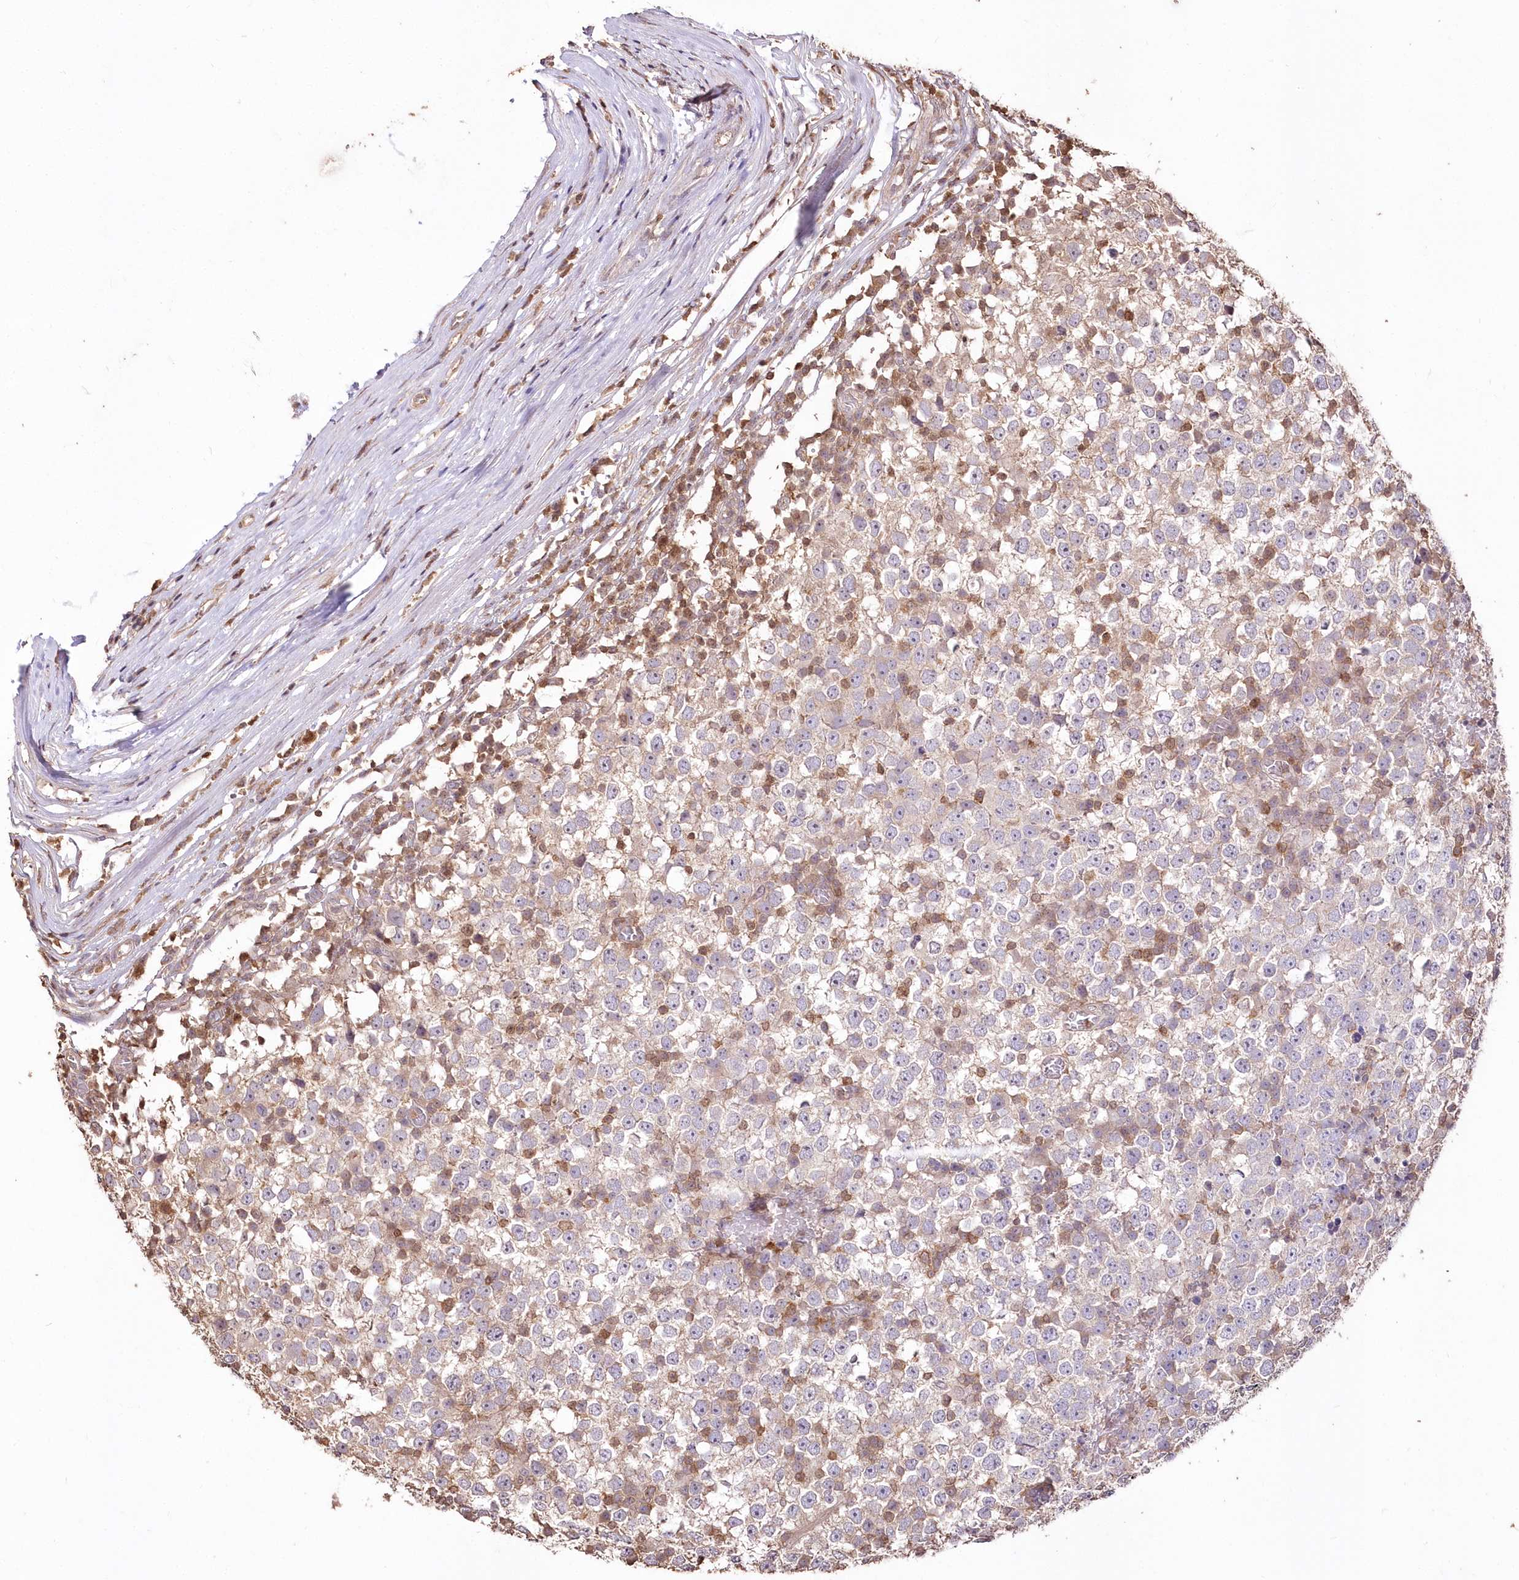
{"staining": {"intensity": "weak", "quantity": "25%-75%", "location": "cytoplasmic/membranous"}, "tissue": "testis cancer", "cell_type": "Tumor cells", "image_type": "cancer", "snomed": [{"axis": "morphology", "description": "Seminoma, NOS"}, {"axis": "topography", "description": "Testis"}], "caption": "Tumor cells demonstrate weak cytoplasmic/membranous positivity in approximately 25%-75% of cells in testis cancer.", "gene": "STK17B", "patient": {"sex": "male", "age": 65}}